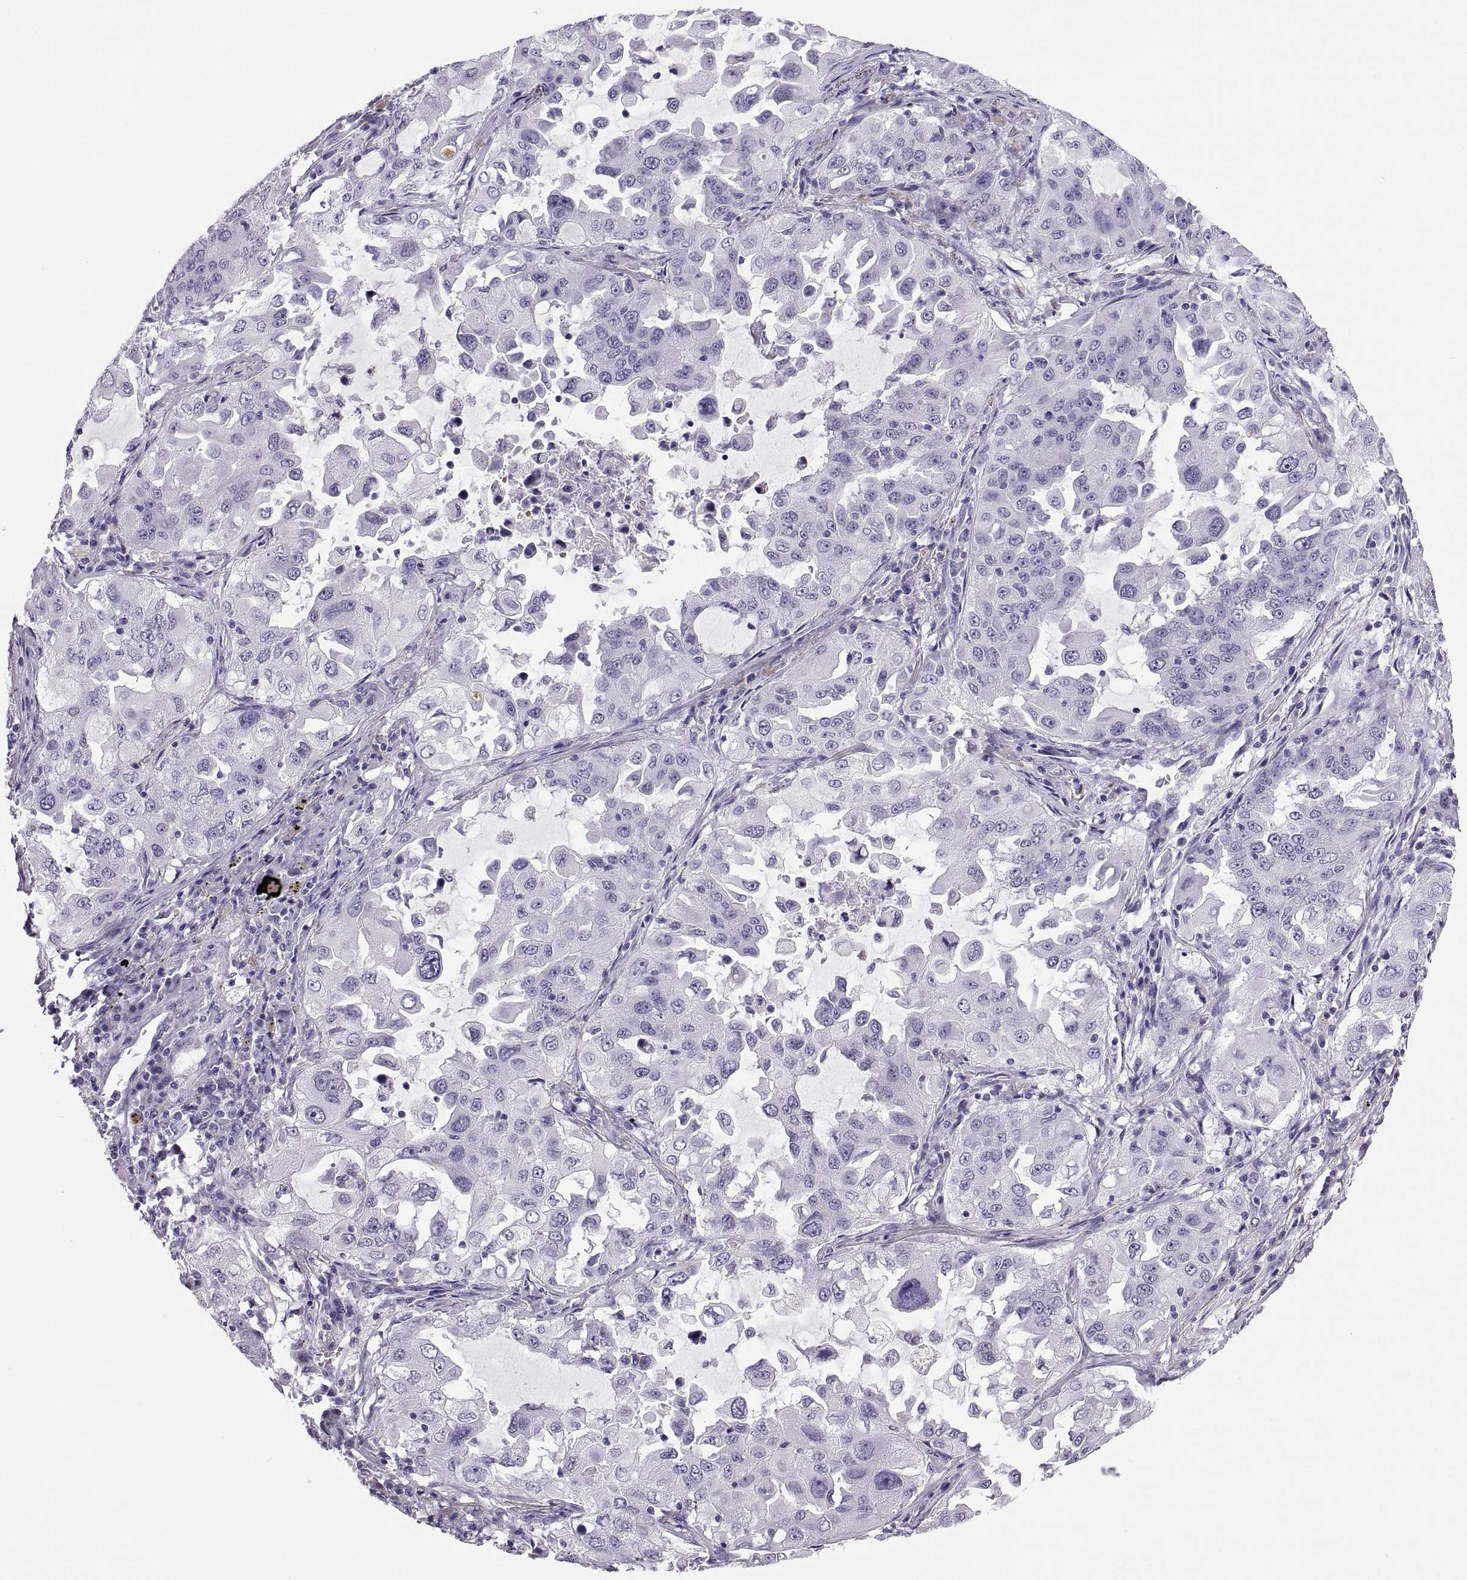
{"staining": {"intensity": "negative", "quantity": "none", "location": "none"}, "tissue": "lung cancer", "cell_type": "Tumor cells", "image_type": "cancer", "snomed": [{"axis": "morphology", "description": "Adenocarcinoma, NOS"}, {"axis": "topography", "description": "Lung"}], "caption": "Tumor cells are negative for brown protein staining in lung cancer (adenocarcinoma). The staining is performed using DAB brown chromogen with nuclei counter-stained in using hematoxylin.", "gene": "QRICH2", "patient": {"sex": "female", "age": 61}}